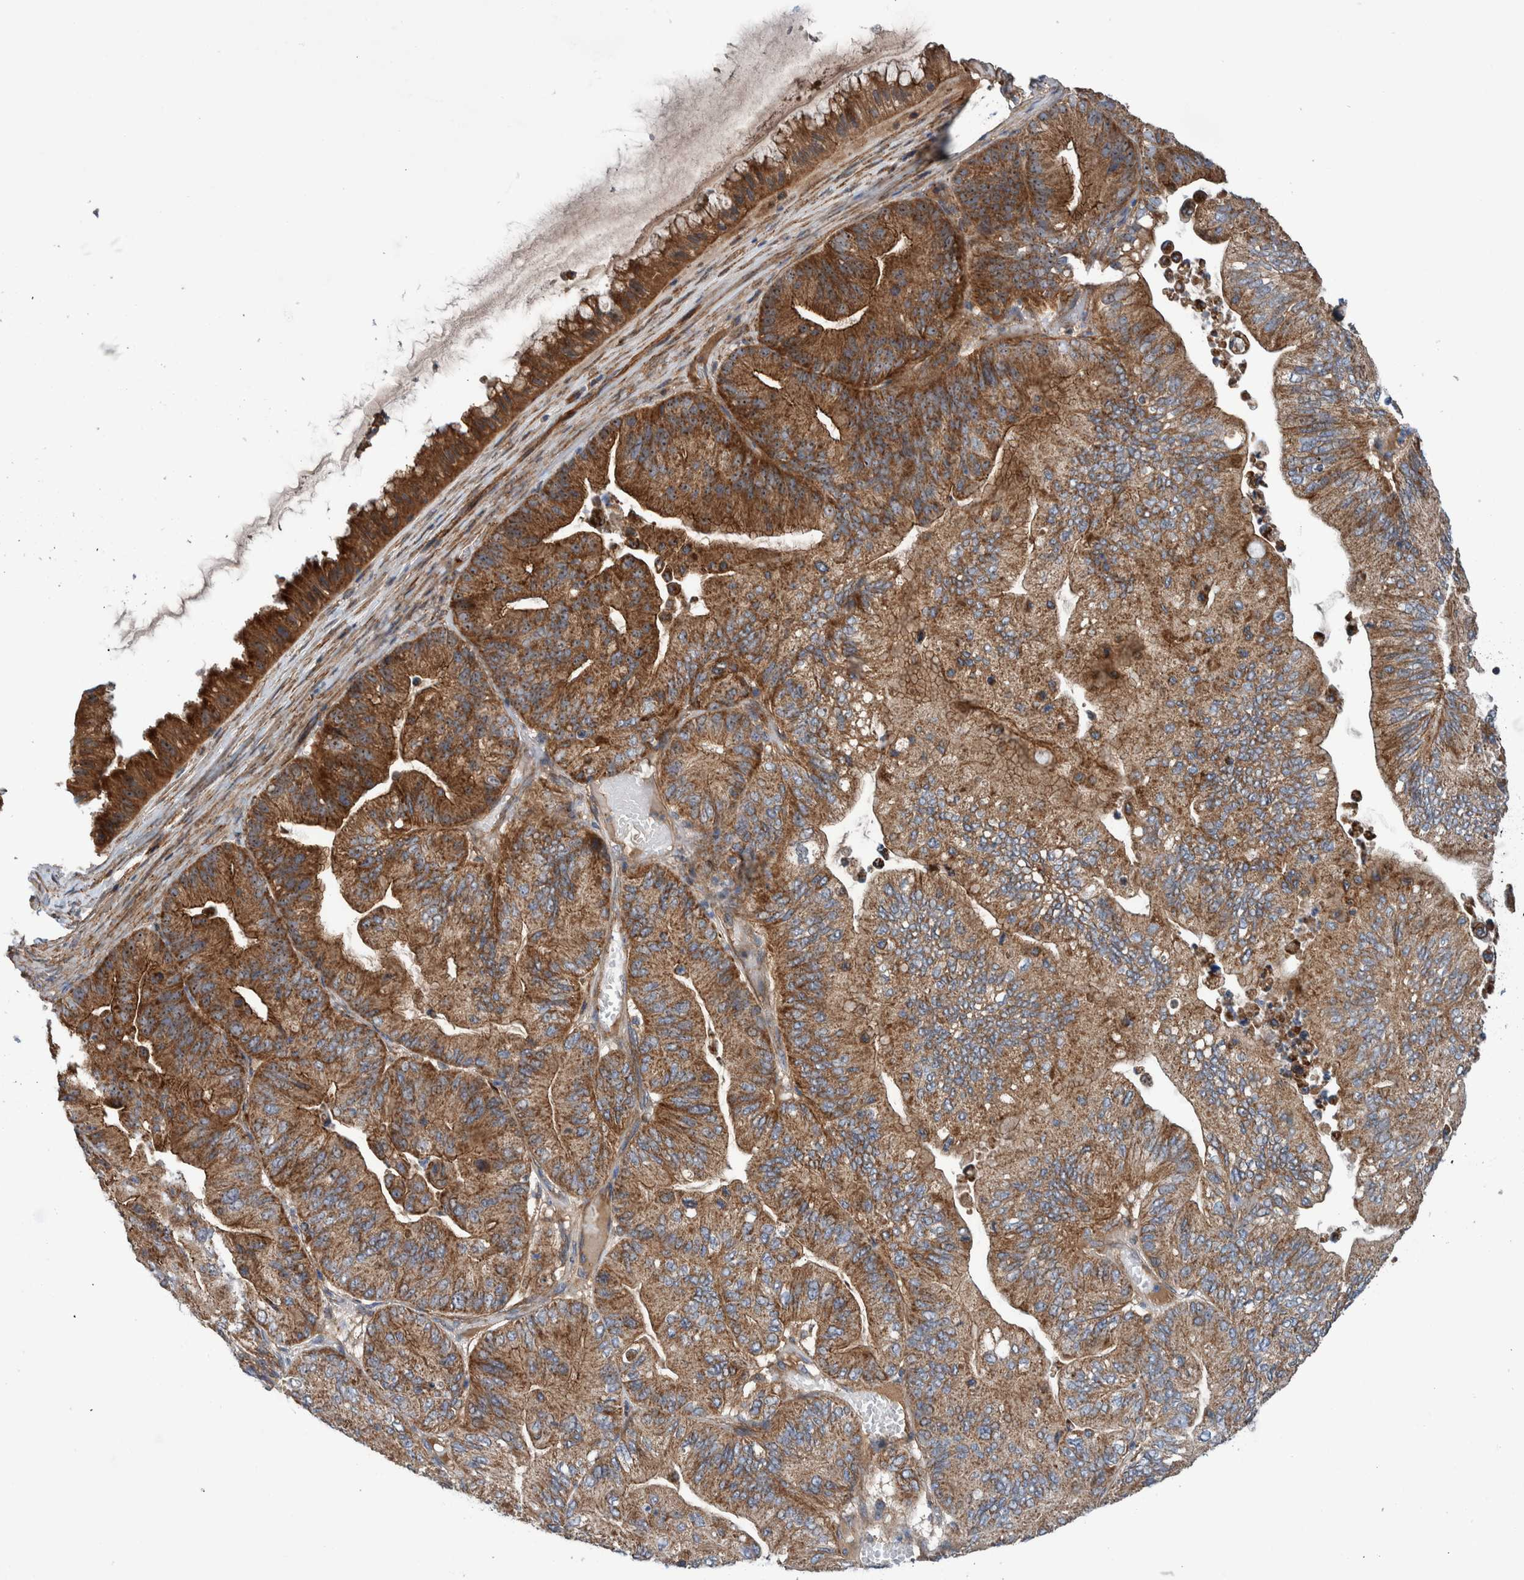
{"staining": {"intensity": "strong", "quantity": "25%-75%", "location": "cytoplasmic/membranous"}, "tissue": "ovarian cancer", "cell_type": "Tumor cells", "image_type": "cancer", "snomed": [{"axis": "morphology", "description": "Cystadenocarcinoma, mucinous, NOS"}, {"axis": "topography", "description": "Ovary"}], "caption": "IHC staining of ovarian mucinous cystadenocarcinoma, which shows high levels of strong cytoplasmic/membranous expression in about 25%-75% of tumor cells indicating strong cytoplasmic/membranous protein expression. The staining was performed using DAB (3,3'-diaminobenzidine) (brown) for protein detection and nuclei were counterstained in hematoxylin (blue).", "gene": "SLC25A10", "patient": {"sex": "female", "age": 61}}